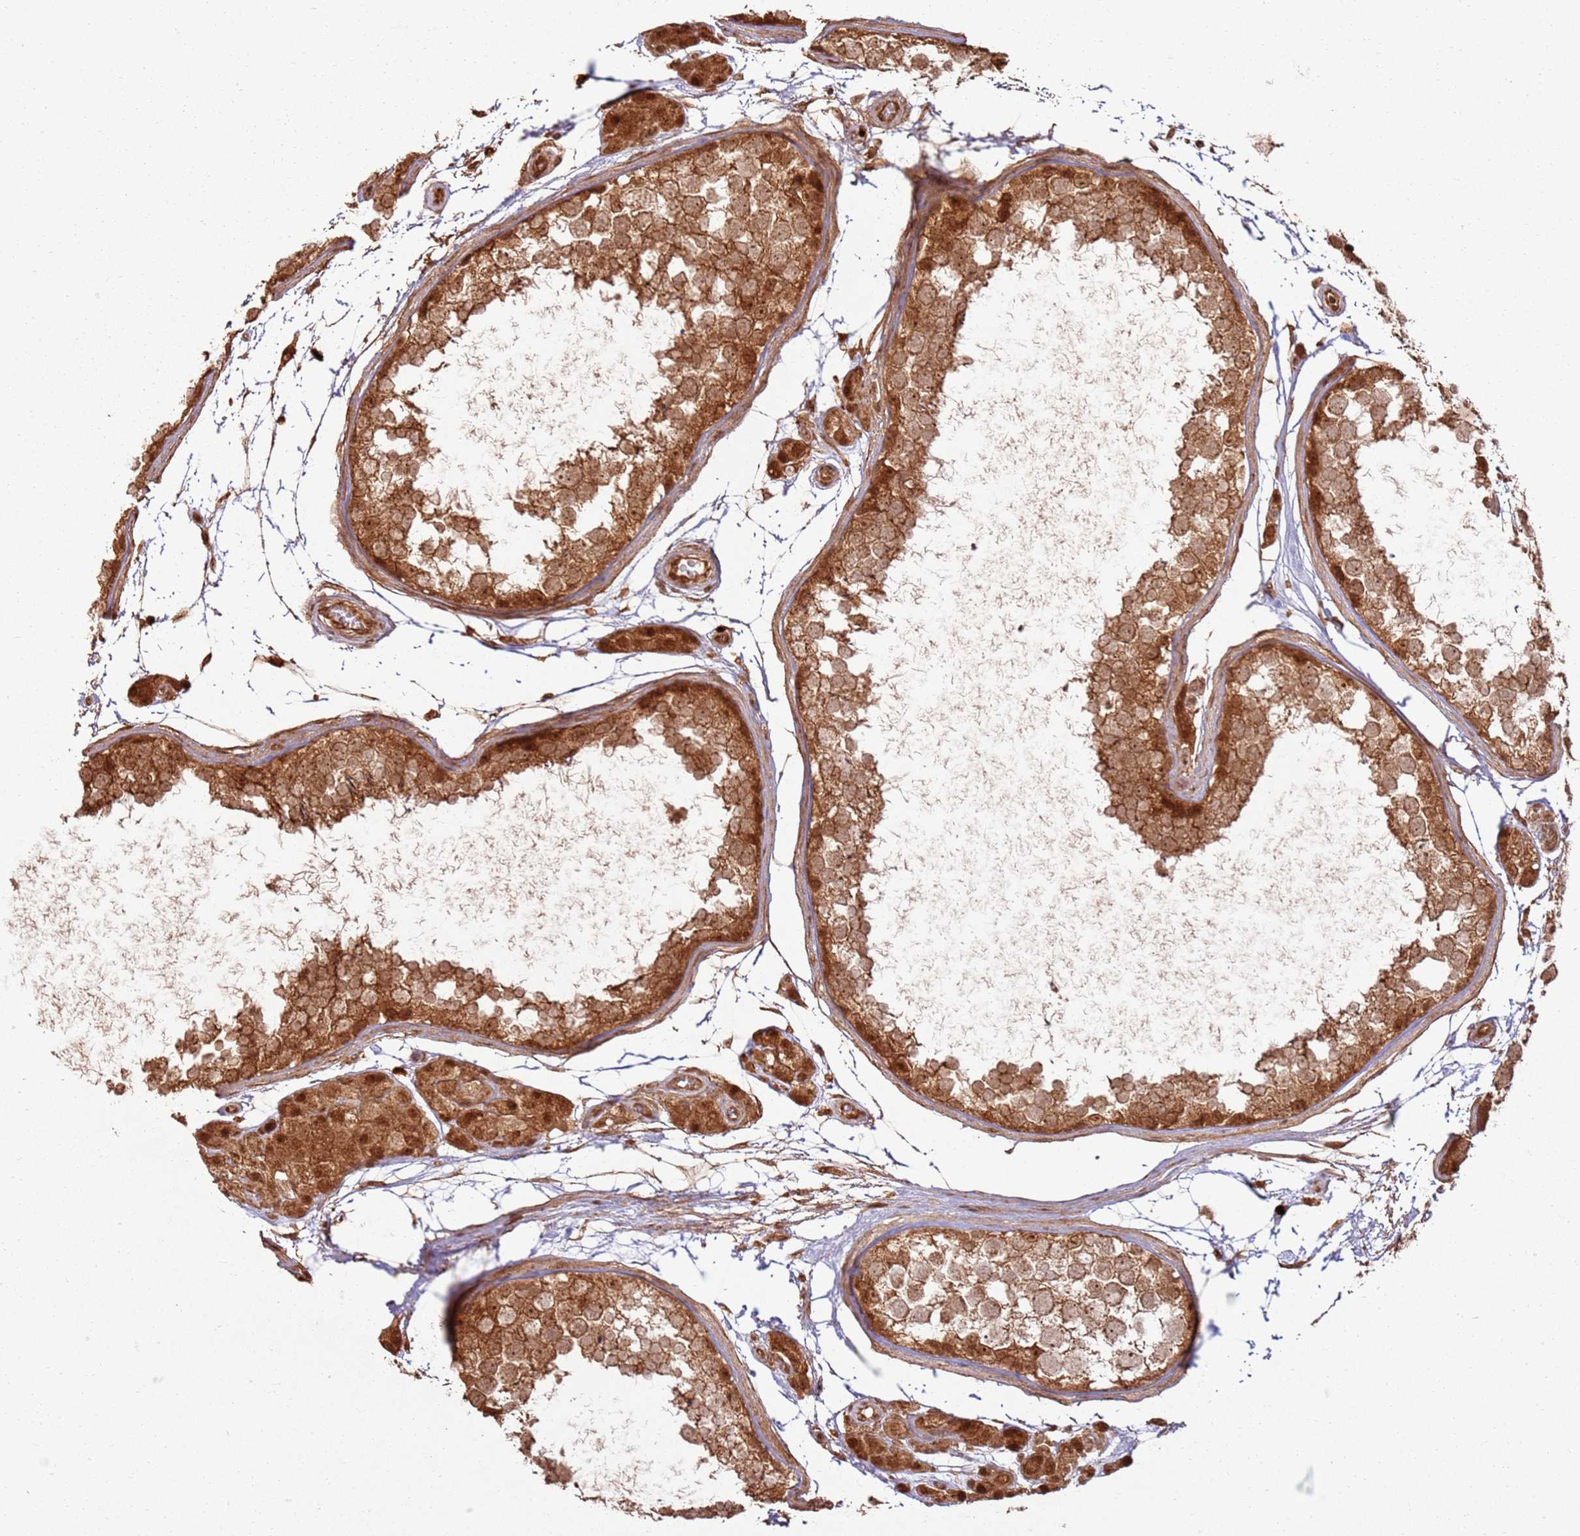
{"staining": {"intensity": "strong", "quantity": ">75%", "location": "cytoplasmic/membranous"}, "tissue": "testis", "cell_type": "Cells in seminiferous ducts", "image_type": "normal", "snomed": [{"axis": "morphology", "description": "Normal tissue, NOS"}, {"axis": "topography", "description": "Testis"}], "caption": "The histopathology image demonstrates a brown stain indicating the presence of a protein in the cytoplasmic/membranous of cells in seminiferous ducts in testis.", "gene": "TBC1D13", "patient": {"sex": "male", "age": 56}}